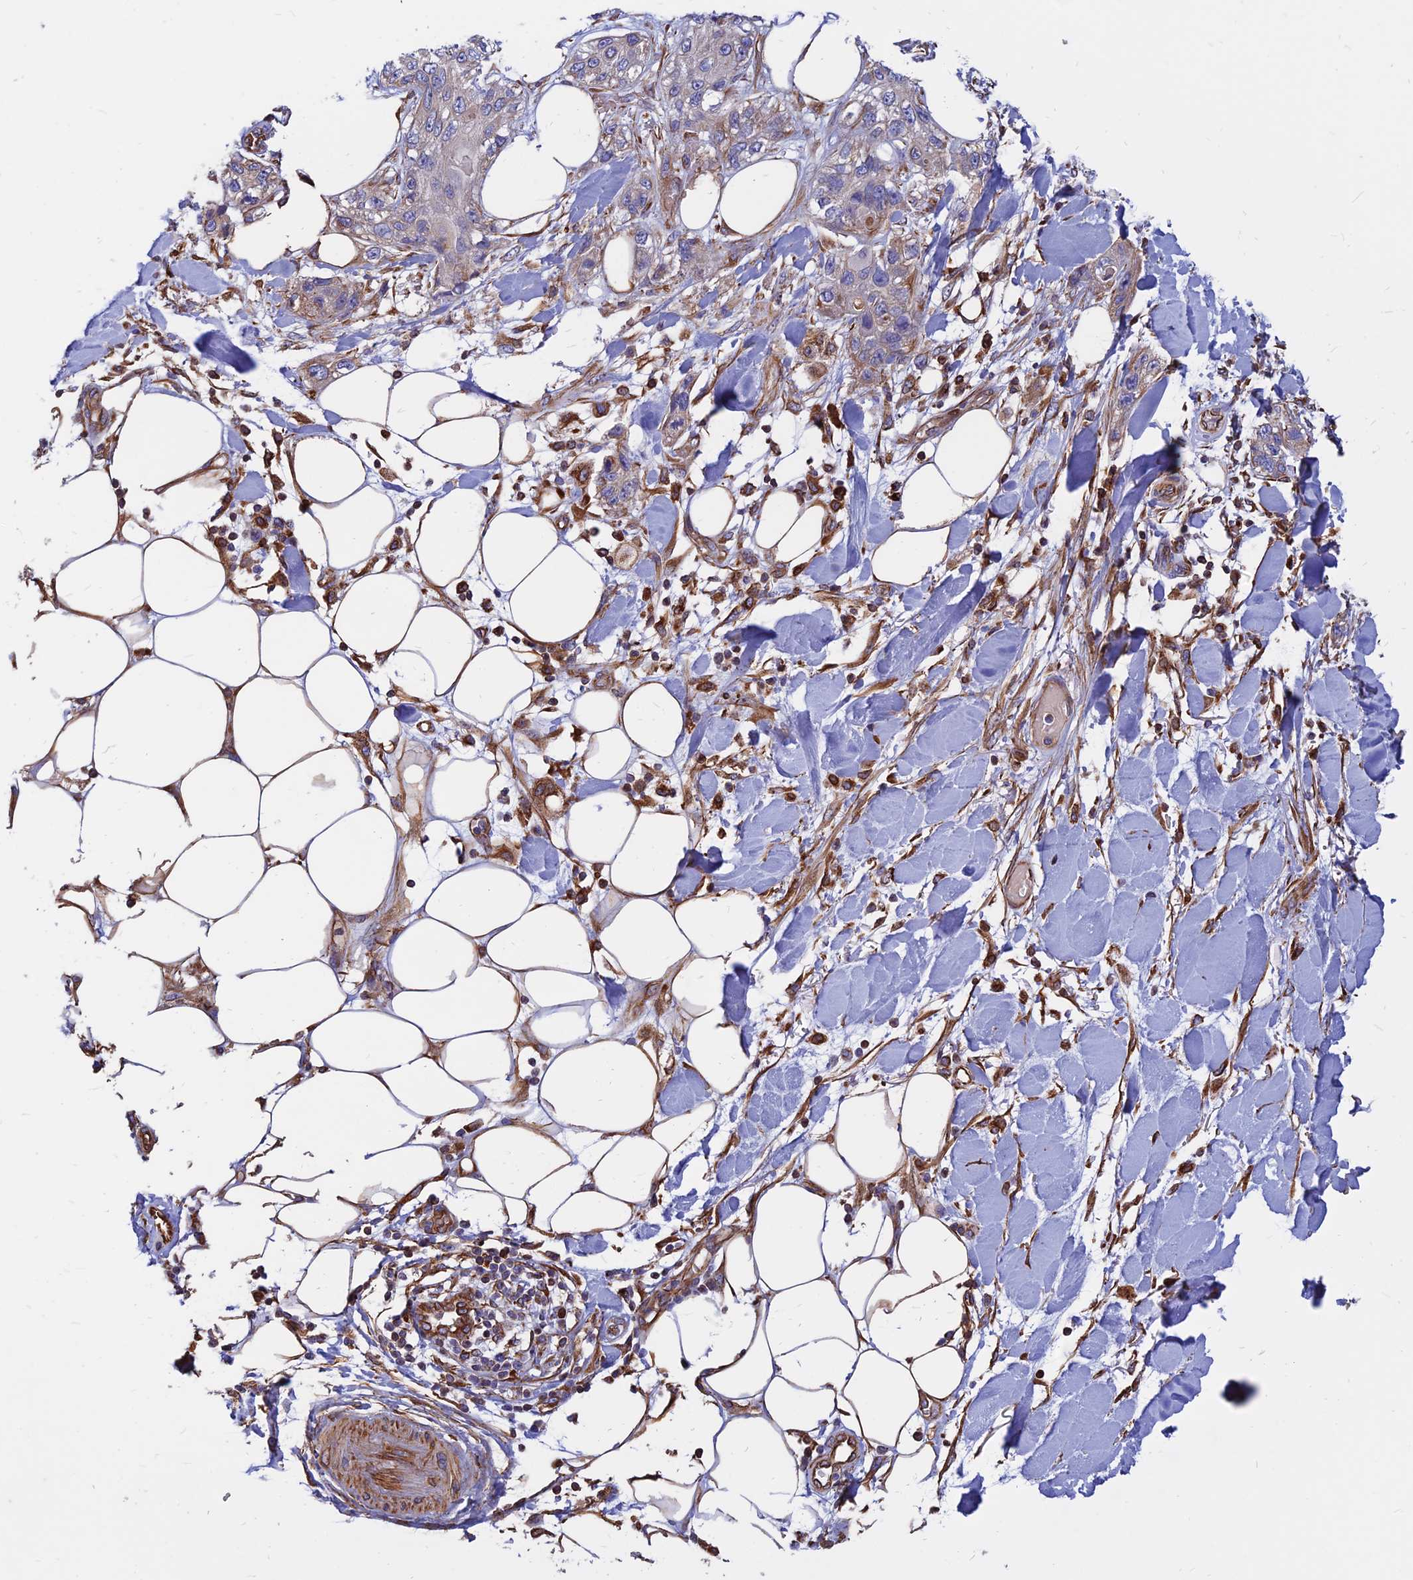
{"staining": {"intensity": "negative", "quantity": "none", "location": "none"}, "tissue": "skin cancer", "cell_type": "Tumor cells", "image_type": "cancer", "snomed": [{"axis": "morphology", "description": "Normal tissue, NOS"}, {"axis": "morphology", "description": "Squamous cell carcinoma, NOS"}, {"axis": "topography", "description": "Skin"}], "caption": "Skin cancer (squamous cell carcinoma) stained for a protein using immunohistochemistry exhibits no staining tumor cells.", "gene": "CDK18", "patient": {"sex": "male", "age": 72}}